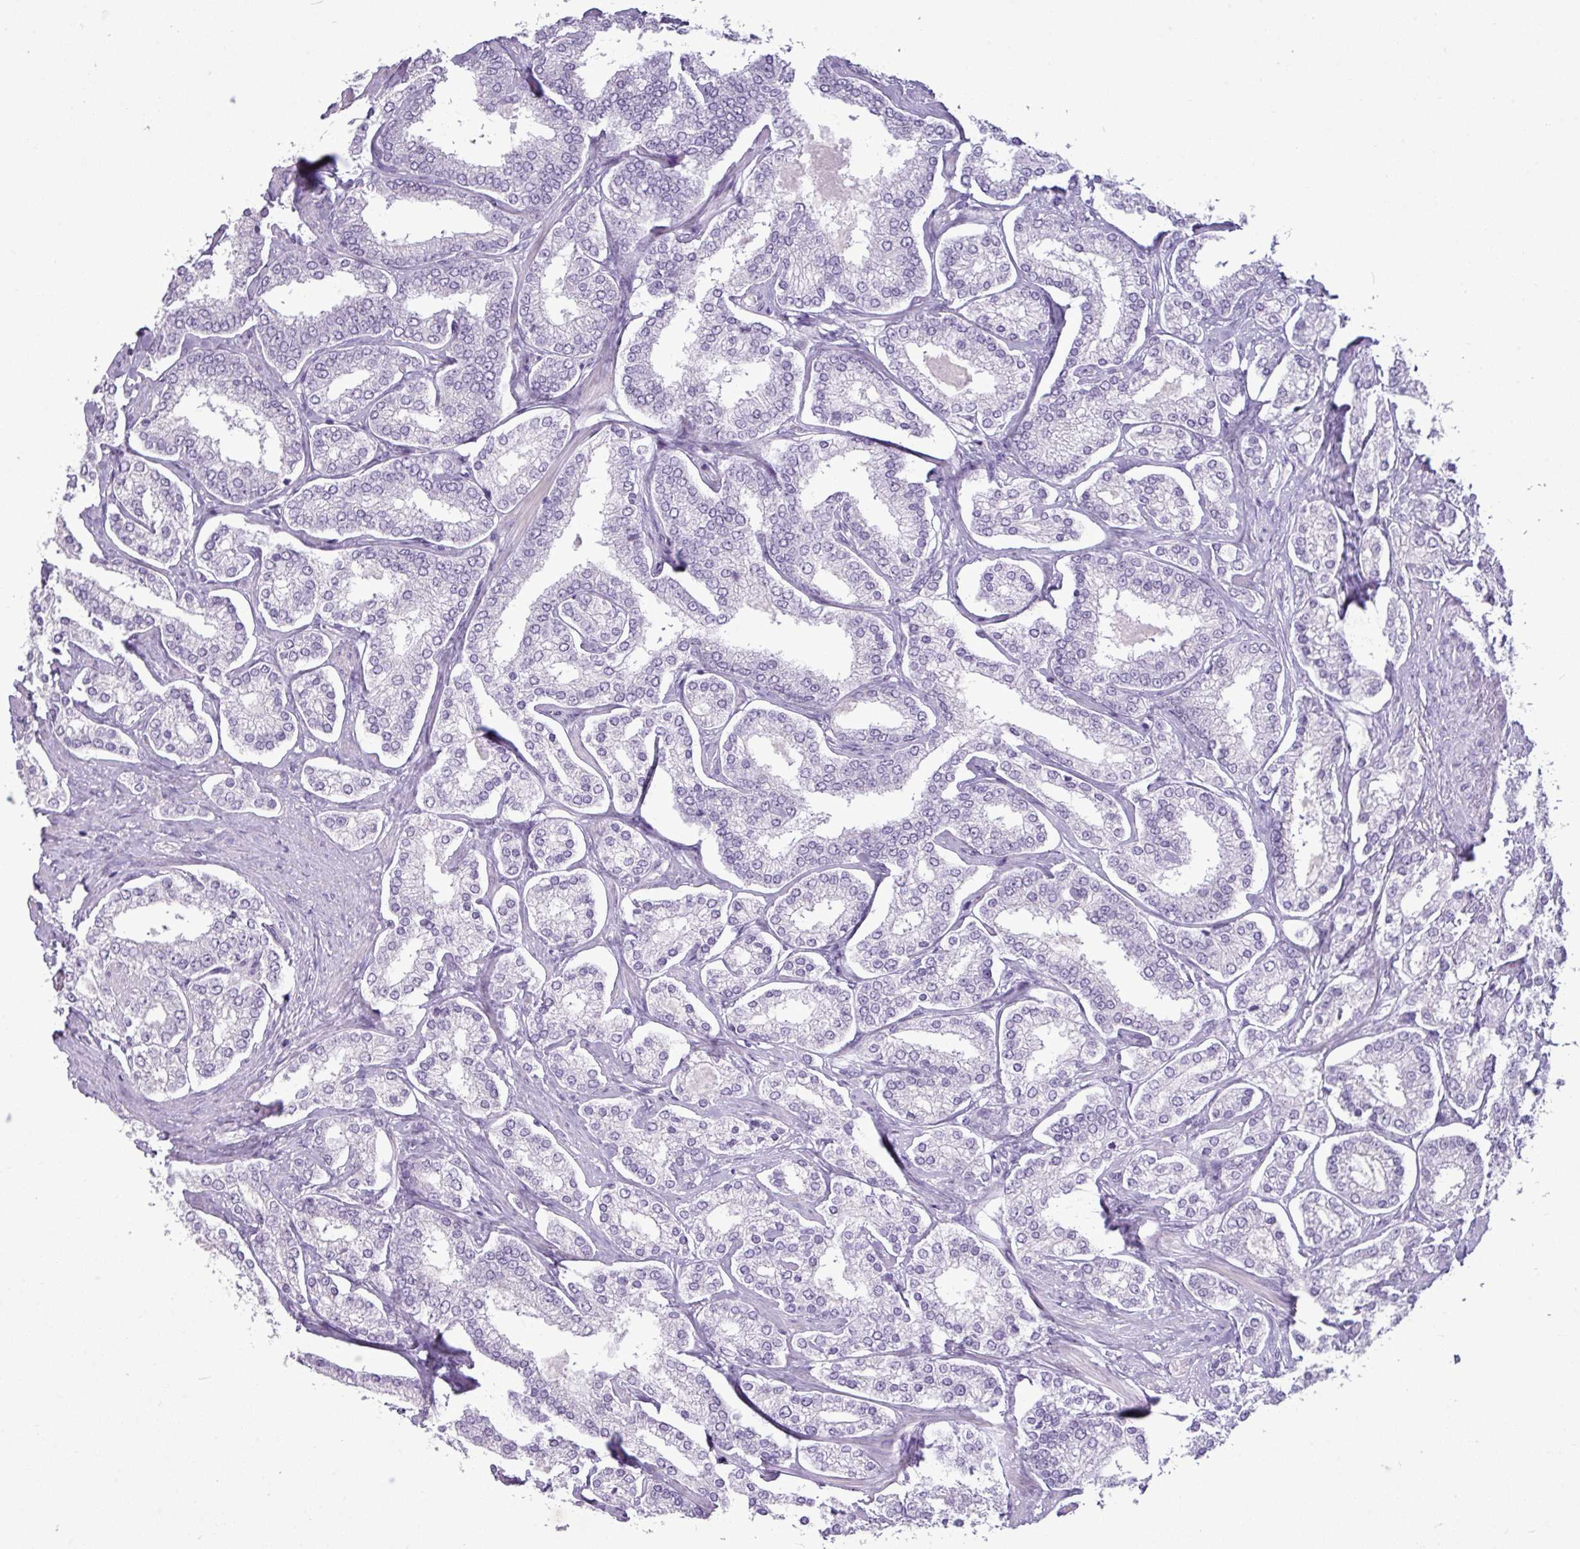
{"staining": {"intensity": "negative", "quantity": "none", "location": "none"}, "tissue": "prostate cancer", "cell_type": "Tumor cells", "image_type": "cancer", "snomed": [{"axis": "morphology", "description": "Normal tissue, NOS"}, {"axis": "morphology", "description": "Adenocarcinoma, High grade"}, {"axis": "topography", "description": "Prostate"}], "caption": "Tumor cells are negative for protein expression in human prostate cancer (high-grade adenocarcinoma).", "gene": "AMY2A", "patient": {"sex": "male", "age": 83}}